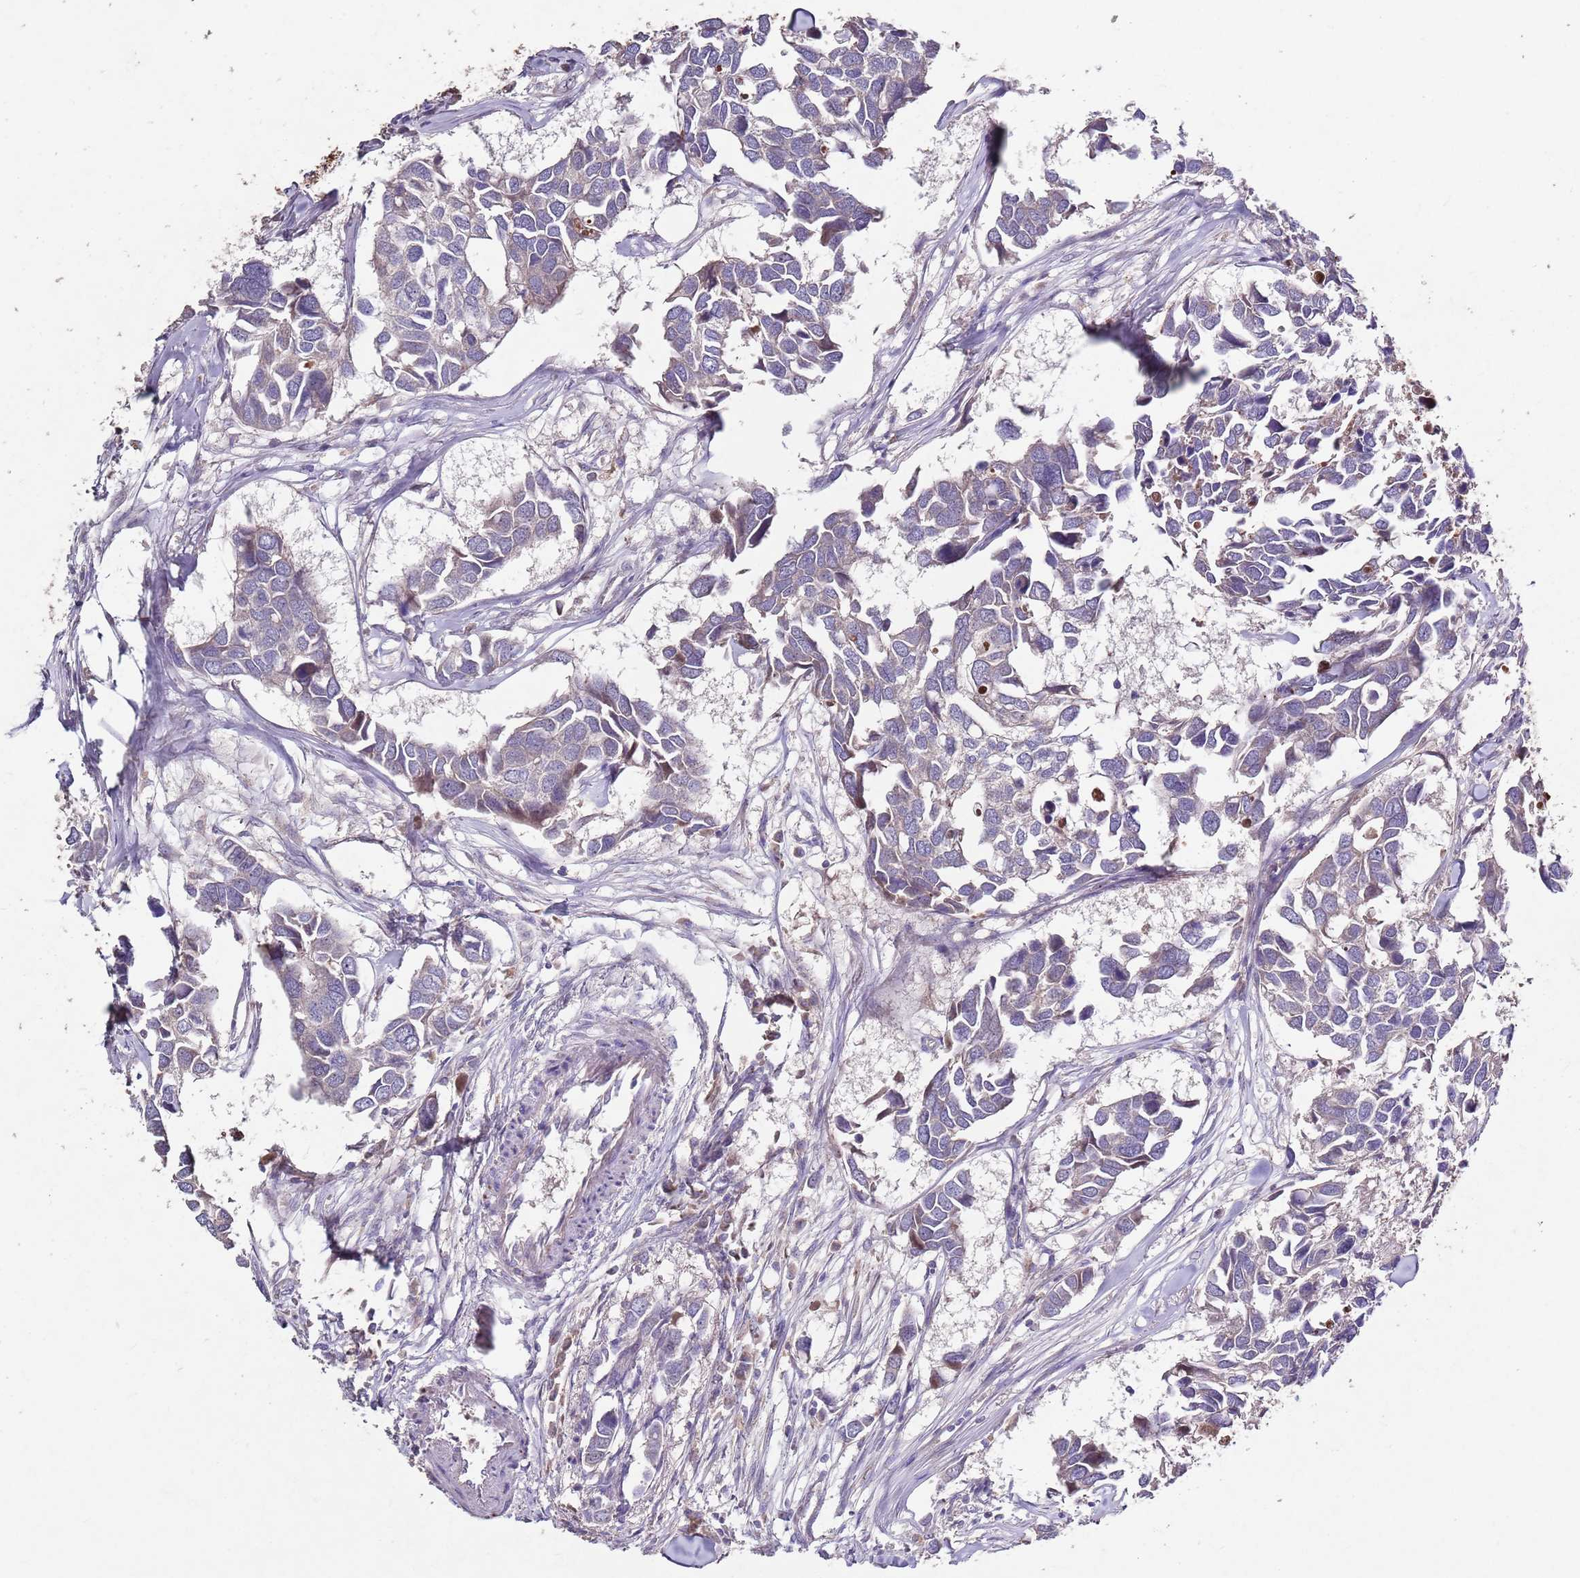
{"staining": {"intensity": "negative", "quantity": "none", "location": "none"}, "tissue": "breast cancer", "cell_type": "Tumor cells", "image_type": "cancer", "snomed": [{"axis": "morphology", "description": "Duct carcinoma"}, {"axis": "topography", "description": "Breast"}], "caption": "This image is of invasive ductal carcinoma (breast) stained with IHC to label a protein in brown with the nuclei are counter-stained blue. There is no expression in tumor cells. (Brightfield microscopy of DAB (3,3'-diaminobenzidine) immunohistochemistry (IHC) at high magnification).", "gene": "NRDE2", "patient": {"sex": "female", "age": 83}}